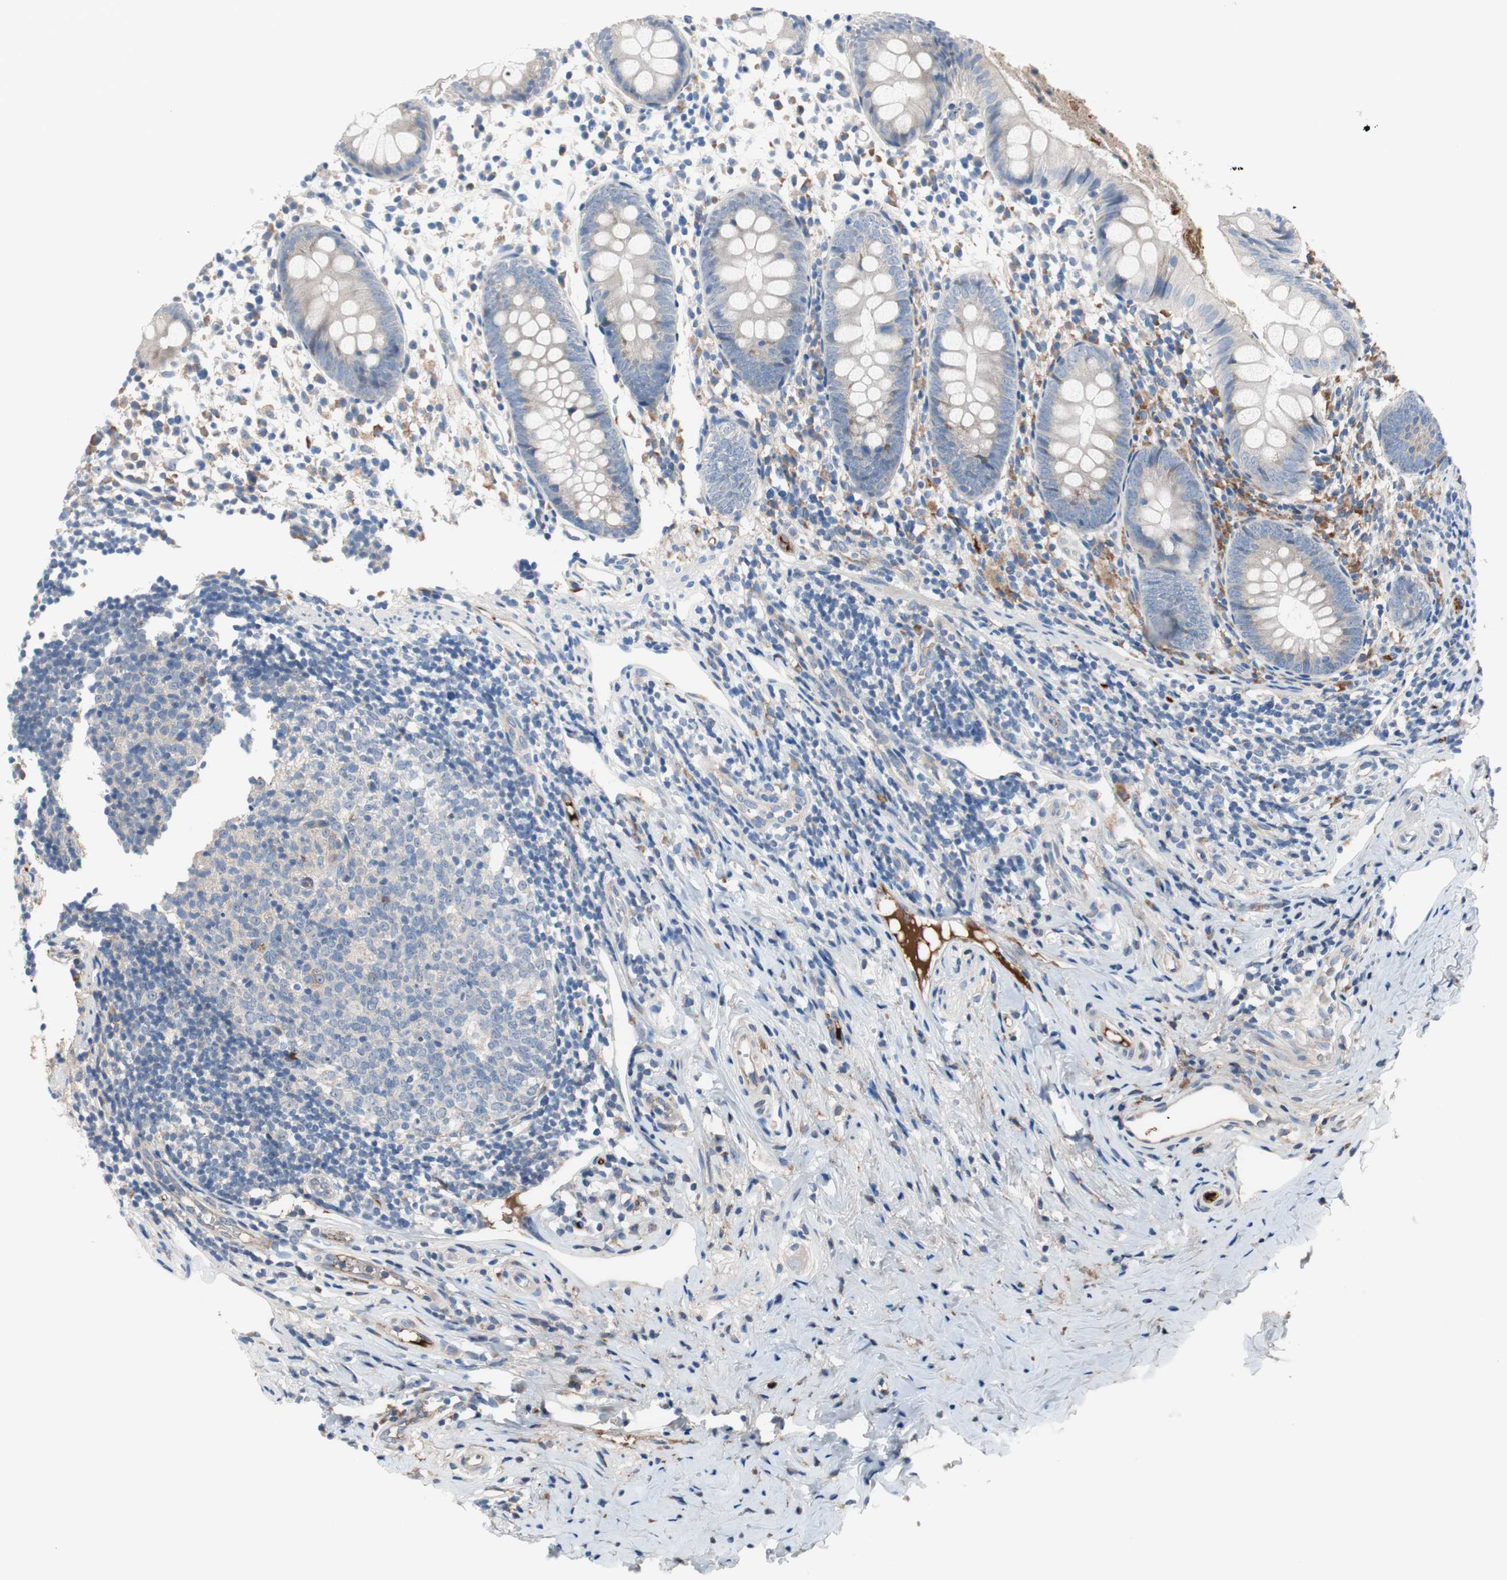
{"staining": {"intensity": "weak", "quantity": ">75%", "location": "cytoplasmic/membranous"}, "tissue": "appendix", "cell_type": "Glandular cells", "image_type": "normal", "snomed": [{"axis": "morphology", "description": "Normal tissue, NOS"}, {"axis": "topography", "description": "Appendix"}], "caption": "Immunohistochemical staining of unremarkable human appendix exhibits low levels of weak cytoplasmic/membranous expression in approximately >75% of glandular cells. The staining was performed using DAB (3,3'-diaminobenzidine) to visualize the protein expression in brown, while the nuclei were stained in blue with hematoxylin (Magnification: 20x).", "gene": "KANSL1", "patient": {"sex": "female", "age": 20}}